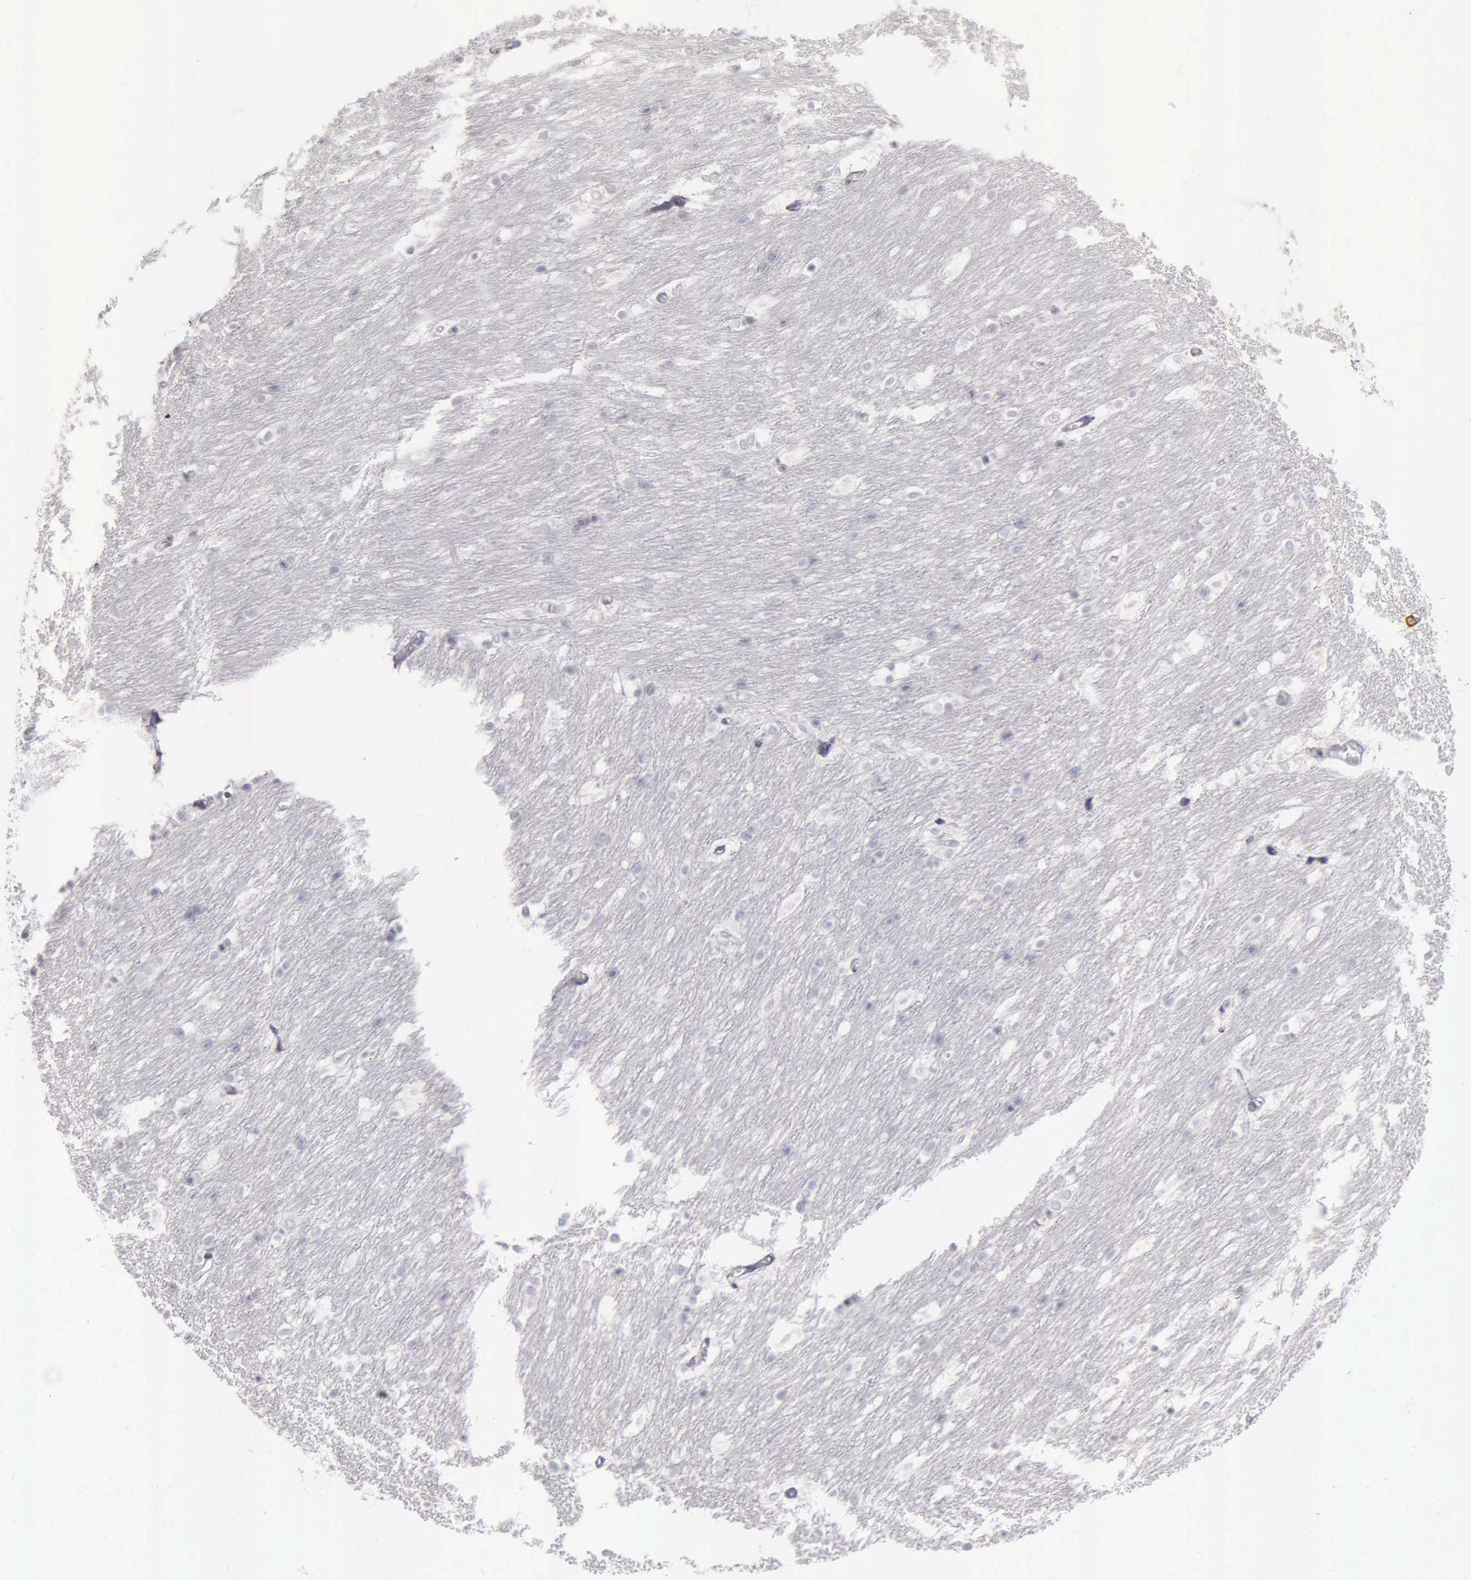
{"staining": {"intensity": "negative", "quantity": "none", "location": "none"}, "tissue": "caudate", "cell_type": "Glial cells", "image_type": "normal", "snomed": [{"axis": "morphology", "description": "Normal tissue, NOS"}, {"axis": "topography", "description": "Lateral ventricle wall"}], "caption": "There is no significant staining in glial cells of caudate. (Brightfield microscopy of DAB (3,3'-diaminobenzidine) immunohistochemistry (IHC) at high magnification).", "gene": "CD3E", "patient": {"sex": "female", "age": 19}}